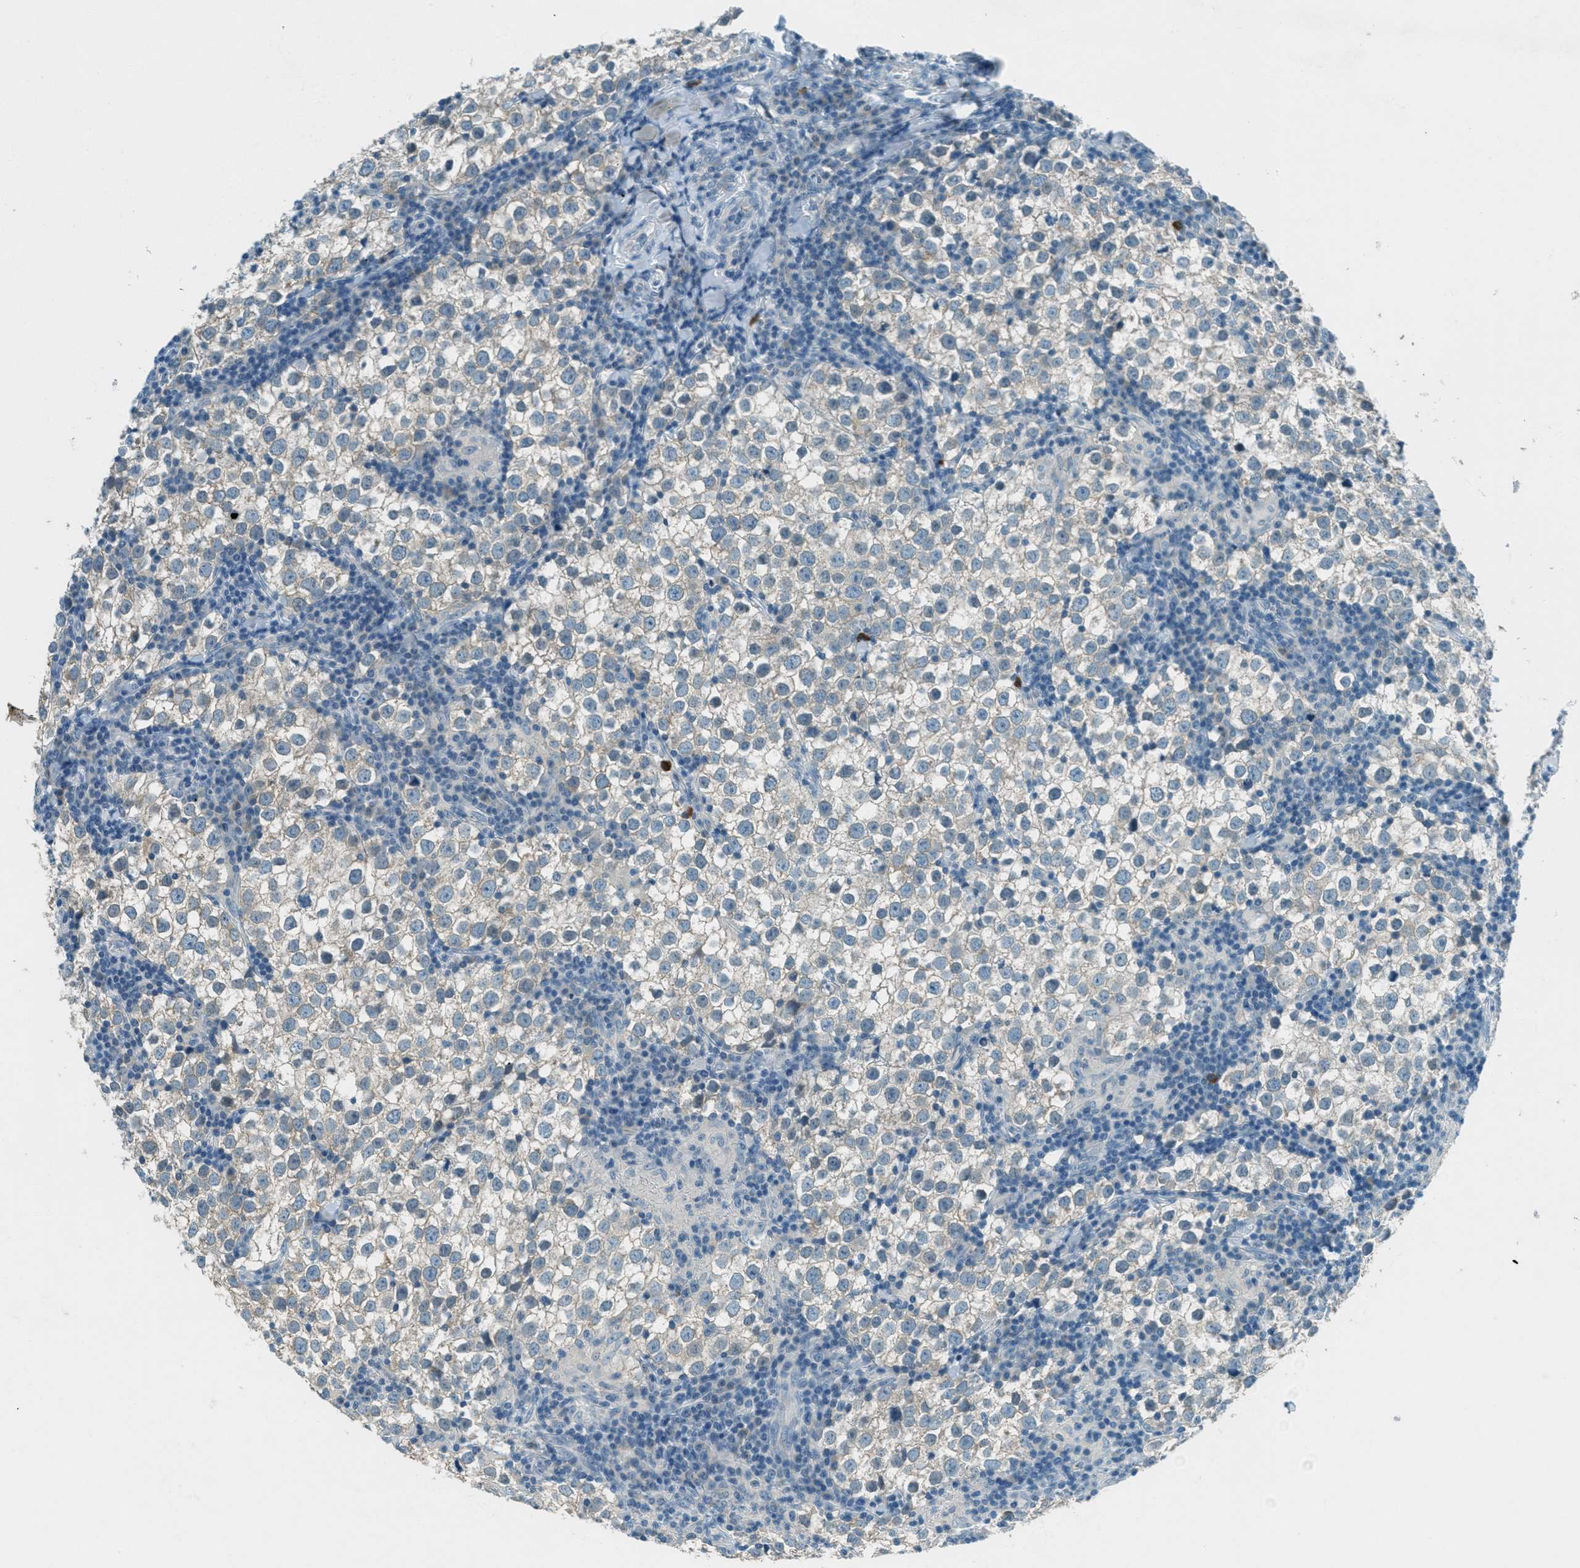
{"staining": {"intensity": "negative", "quantity": "none", "location": "none"}, "tissue": "testis cancer", "cell_type": "Tumor cells", "image_type": "cancer", "snomed": [{"axis": "morphology", "description": "Seminoma, NOS"}, {"axis": "morphology", "description": "Carcinoma, Embryonal, NOS"}, {"axis": "topography", "description": "Testis"}], "caption": "Histopathology image shows no significant protein expression in tumor cells of testis cancer.", "gene": "MSLN", "patient": {"sex": "male", "age": 36}}